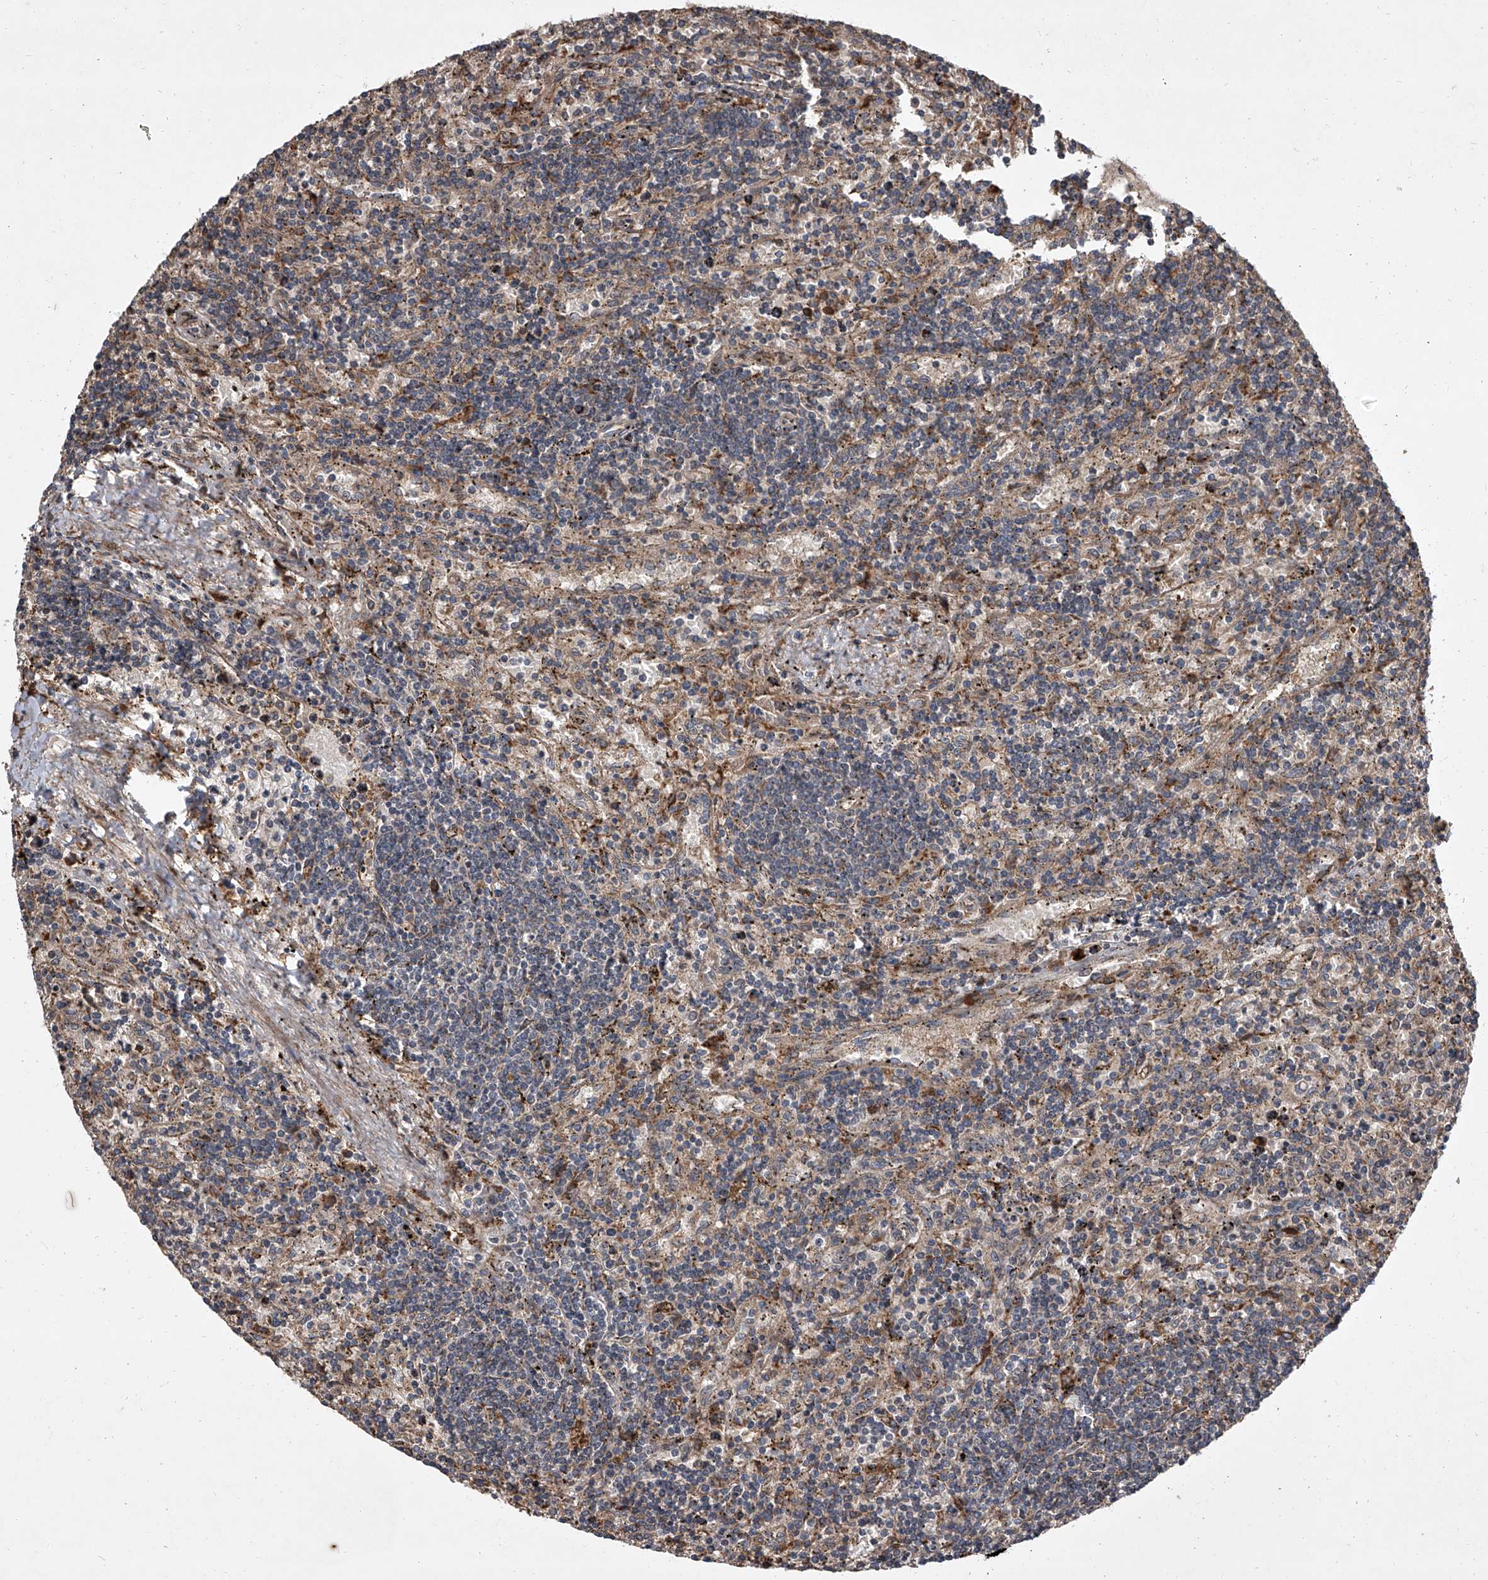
{"staining": {"intensity": "moderate", "quantity": "<25%", "location": "cytoplasmic/membranous"}, "tissue": "lymphoma", "cell_type": "Tumor cells", "image_type": "cancer", "snomed": [{"axis": "morphology", "description": "Malignant lymphoma, non-Hodgkin's type, Low grade"}, {"axis": "topography", "description": "Spleen"}], "caption": "Human lymphoma stained with a brown dye shows moderate cytoplasmic/membranous positive positivity in approximately <25% of tumor cells.", "gene": "EVA1C", "patient": {"sex": "male", "age": 76}}